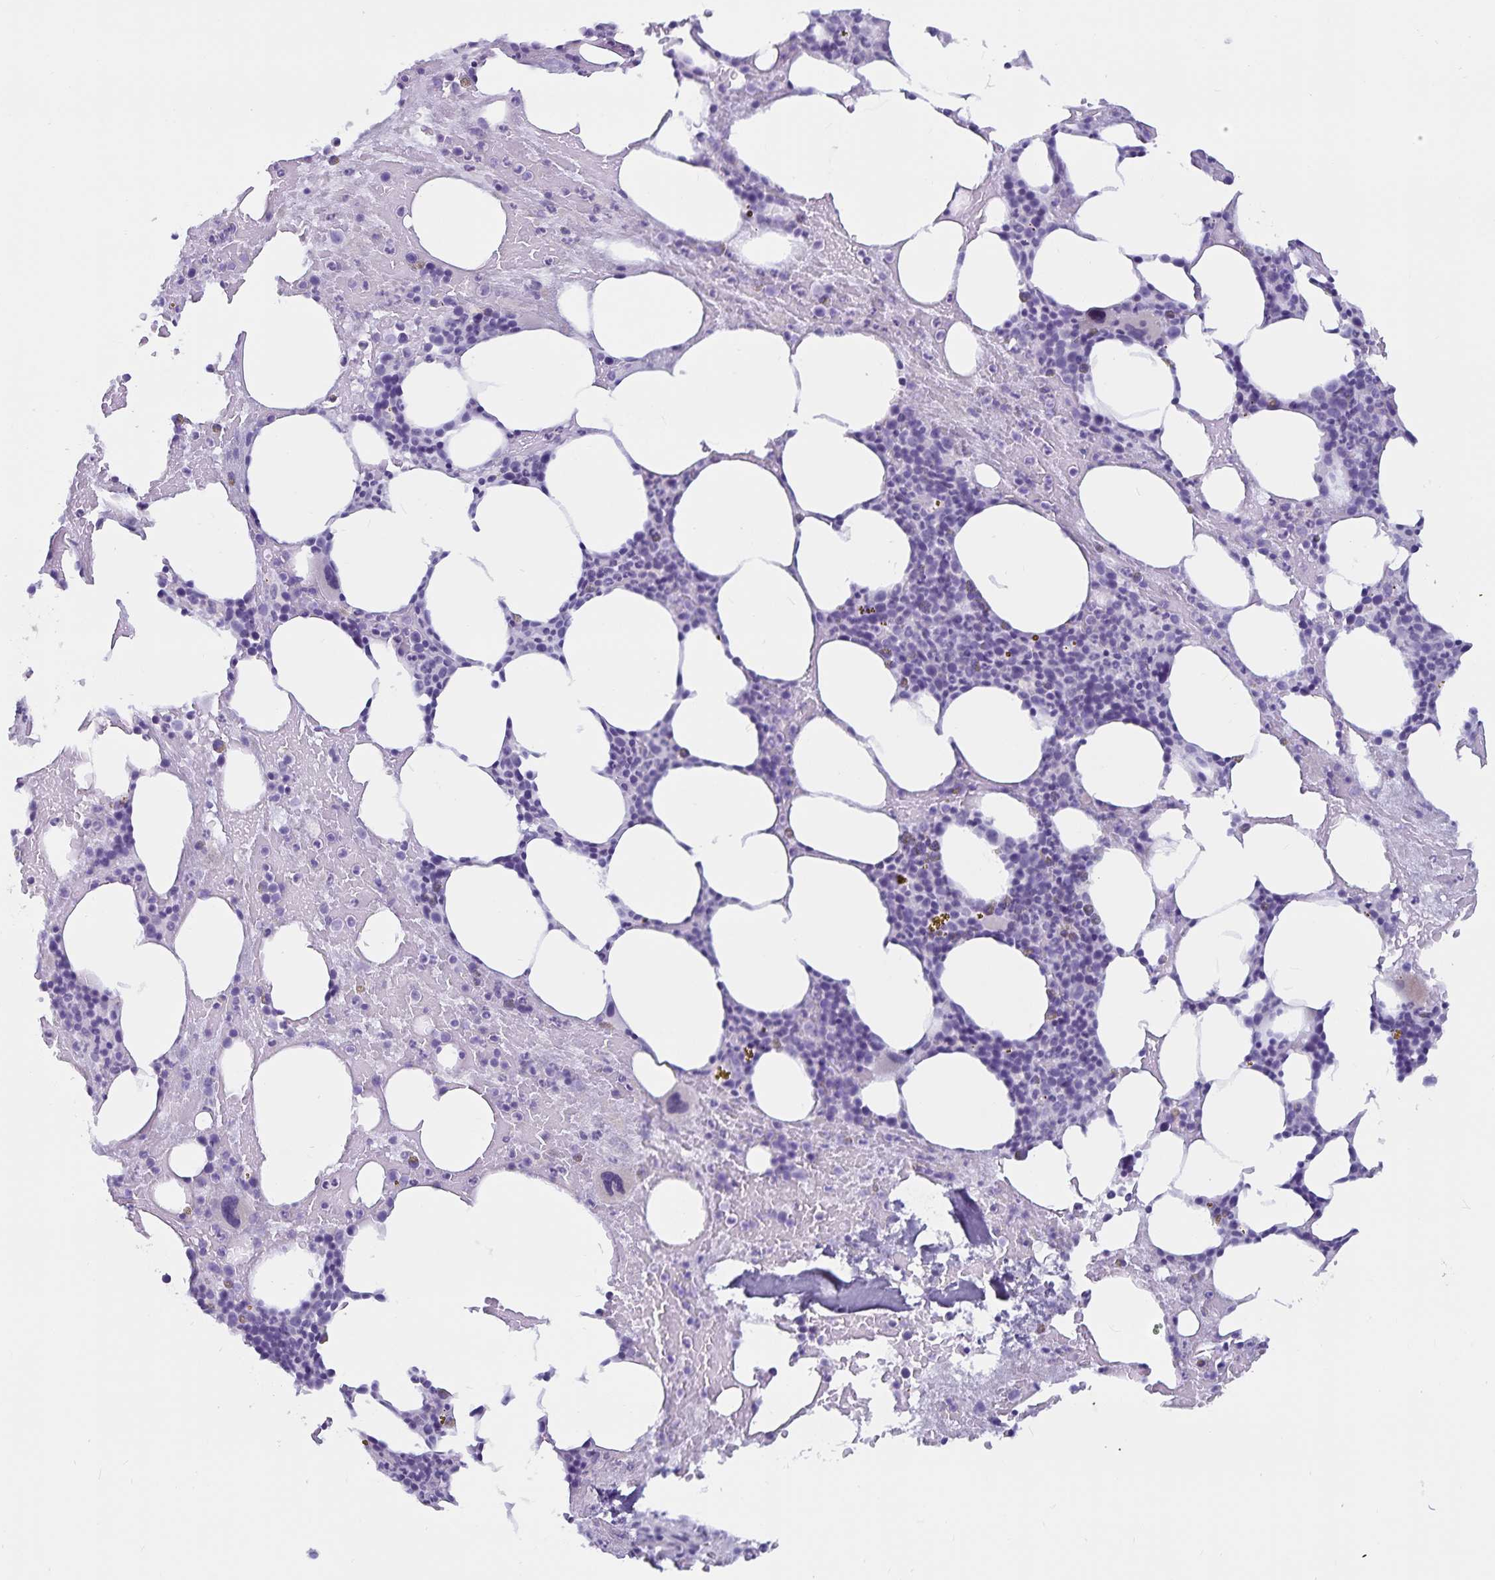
{"staining": {"intensity": "negative", "quantity": "none", "location": "none"}, "tissue": "bone marrow", "cell_type": "Hematopoietic cells", "image_type": "normal", "snomed": [{"axis": "morphology", "description": "Normal tissue, NOS"}, {"axis": "topography", "description": "Bone marrow"}], "caption": "Hematopoietic cells show no significant protein staining in normal bone marrow. (DAB IHC, high magnification).", "gene": "GPR137", "patient": {"sex": "female", "age": 62}}